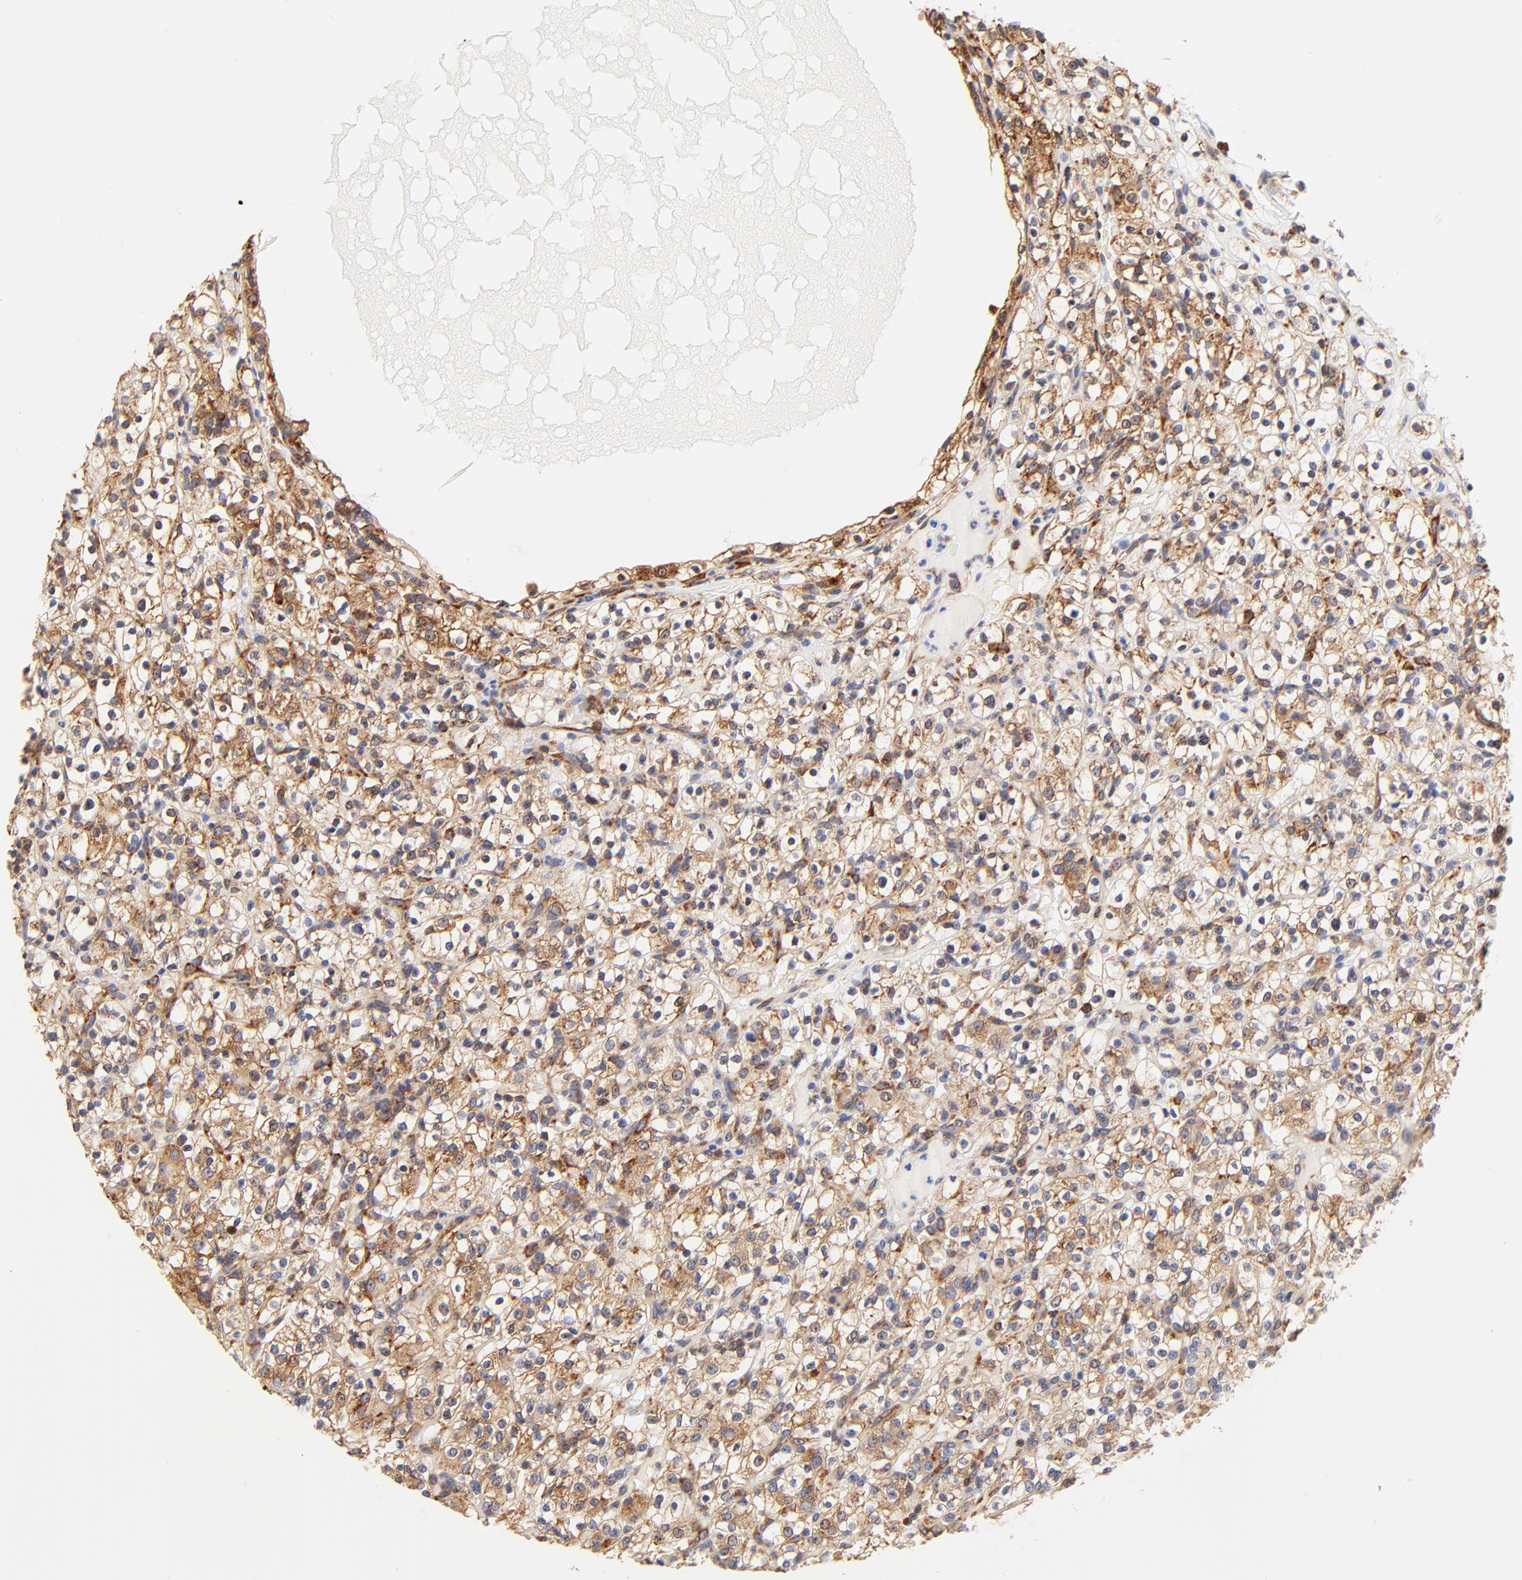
{"staining": {"intensity": "moderate", "quantity": ">75%", "location": "cytoplasmic/membranous"}, "tissue": "renal cancer", "cell_type": "Tumor cells", "image_type": "cancer", "snomed": [{"axis": "morphology", "description": "Normal tissue, NOS"}, {"axis": "morphology", "description": "Adenocarcinoma, NOS"}, {"axis": "topography", "description": "Kidney"}], "caption": "Immunohistochemical staining of renal cancer (adenocarcinoma) shows moderate cytoplasmic/membranous protein staining in approximately >75% of tumor cells.", "gene": "RPL27", "patient": {"sex": "female", "age": 72}}